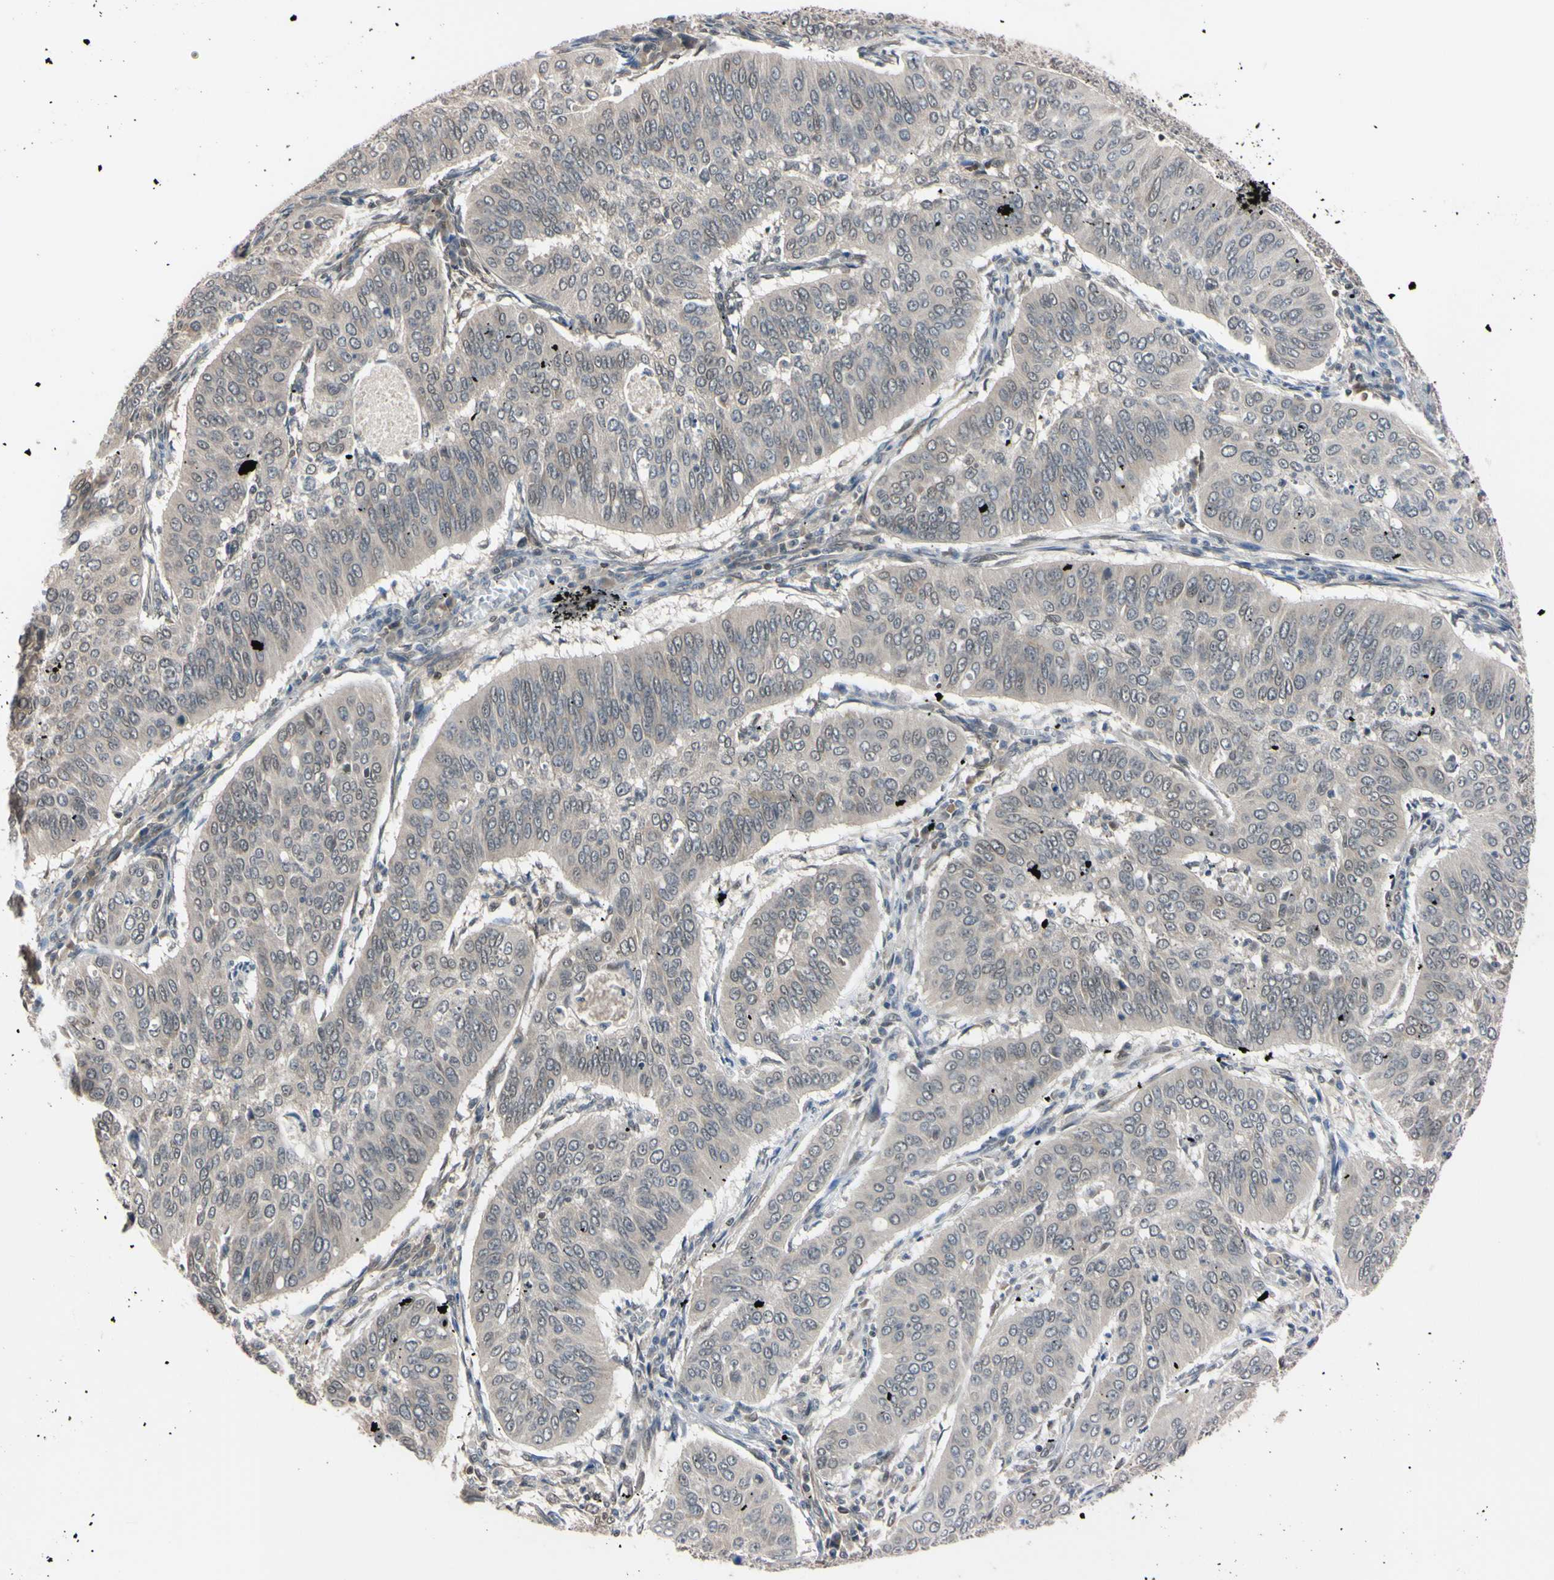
{"staining": {"intensity": "weak", "quantity": ">75%", "location": "cytoplasmic/membranous"}, "tissue": "cervical cancer", "cell_type": "Tumor cells", "image_type": "cancer", "snomed": [{"axis": "morphology", "description": "Normal tissue, NOS"}, {"axis": "morphology", "description": "Squamous cell carcinoma, NOS"}, {"axis": "topography", "description": "Cervix"}], "caption": "Cervical cancer stained with DAB (3,3'-diaminobenzidine) immunohistochemistry demonstrates low levels of weak cytoplasmic/membranous staining in about >75% of tumor cells.", "gene": "UBE2I", "patient": {"sex": "female", "age": 39}}